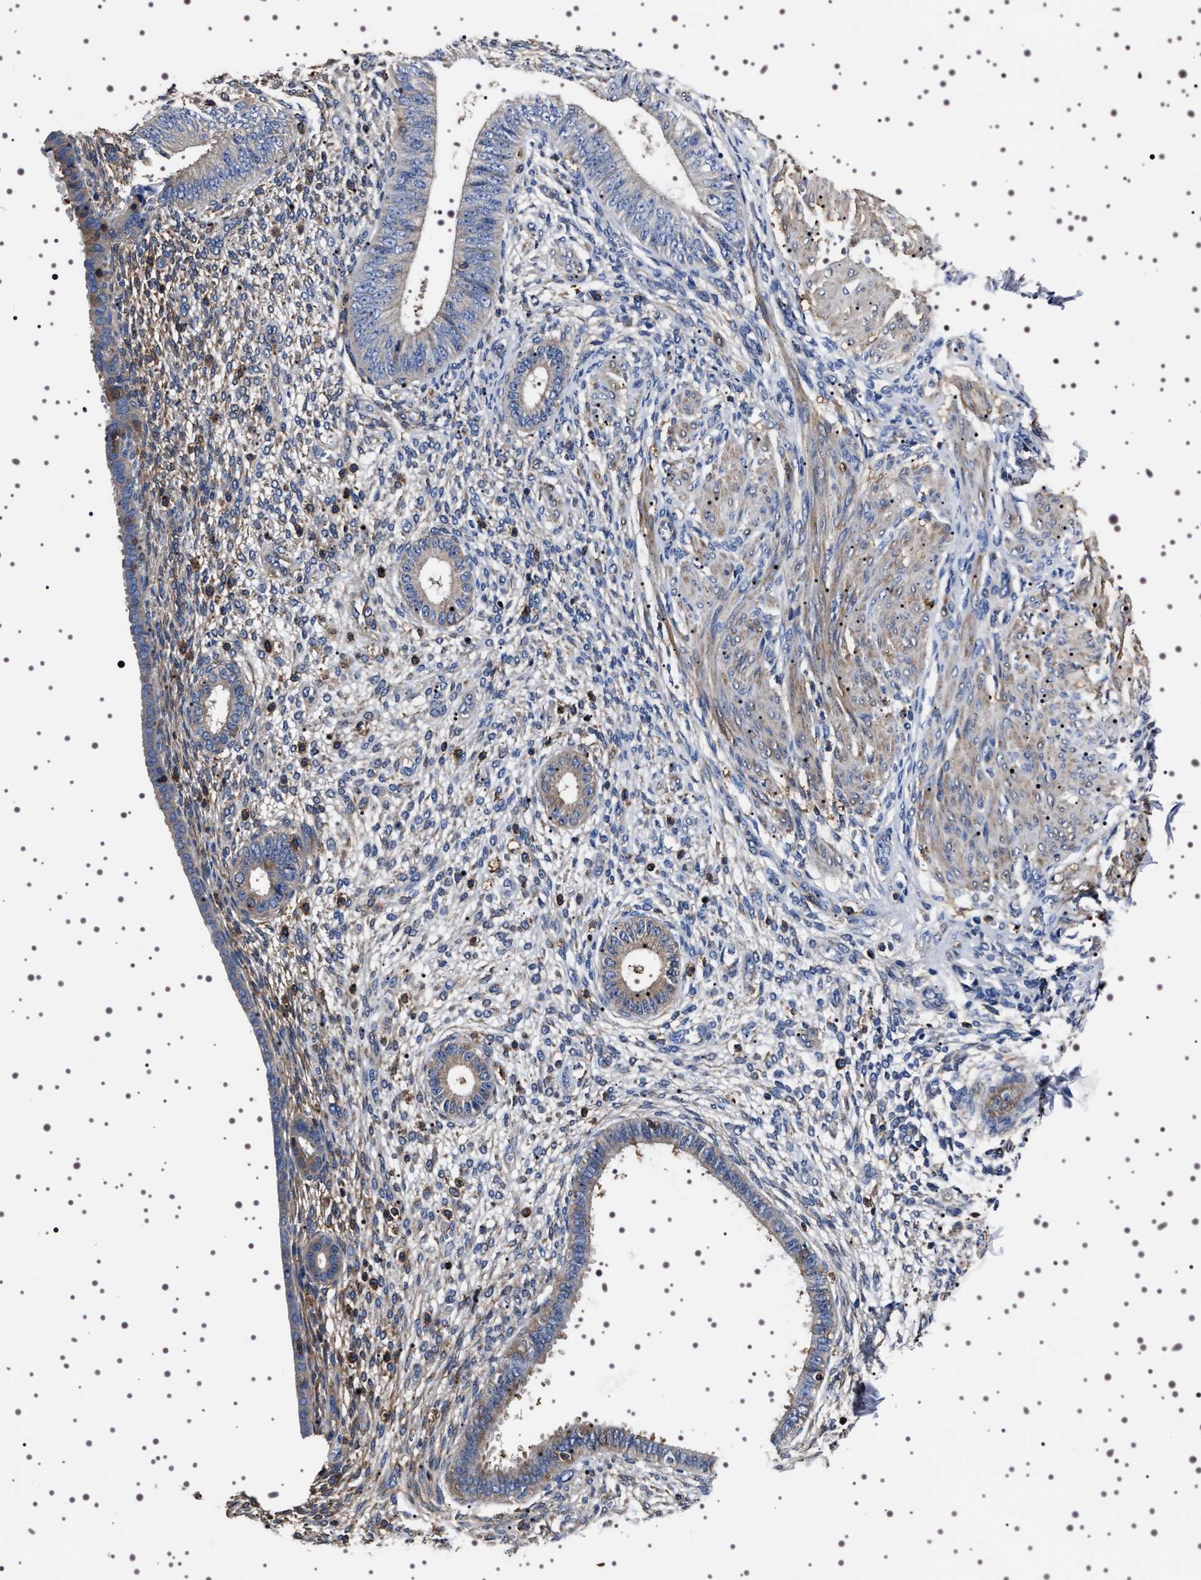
{"staining": {"intensity": "weak", "quantity": "<25%", "location": "cytoplasmic/membranous"}, "tissue": "endometrium", "cell_type": "Cells in endometrial stroma", "image_type": "normal", "snomed": [{"axis": "morphology", "description": "Normal tissue, NOS"}, {"axis": "topography", "description": "Endometrium"}], "caption": "Immunohistochemistry (IHC) micrograph of benign endometrium: human endometrium stained with DAB (3,3'-diaminobenzidine) shows no significant protein staining in cells in endometrial stroma. (DAB (3,3'-diaminobenzidine) IHC with hematoxylin counter stain).", "gene": "WDR1", "patient": {"sex": "female", "age": 72}}